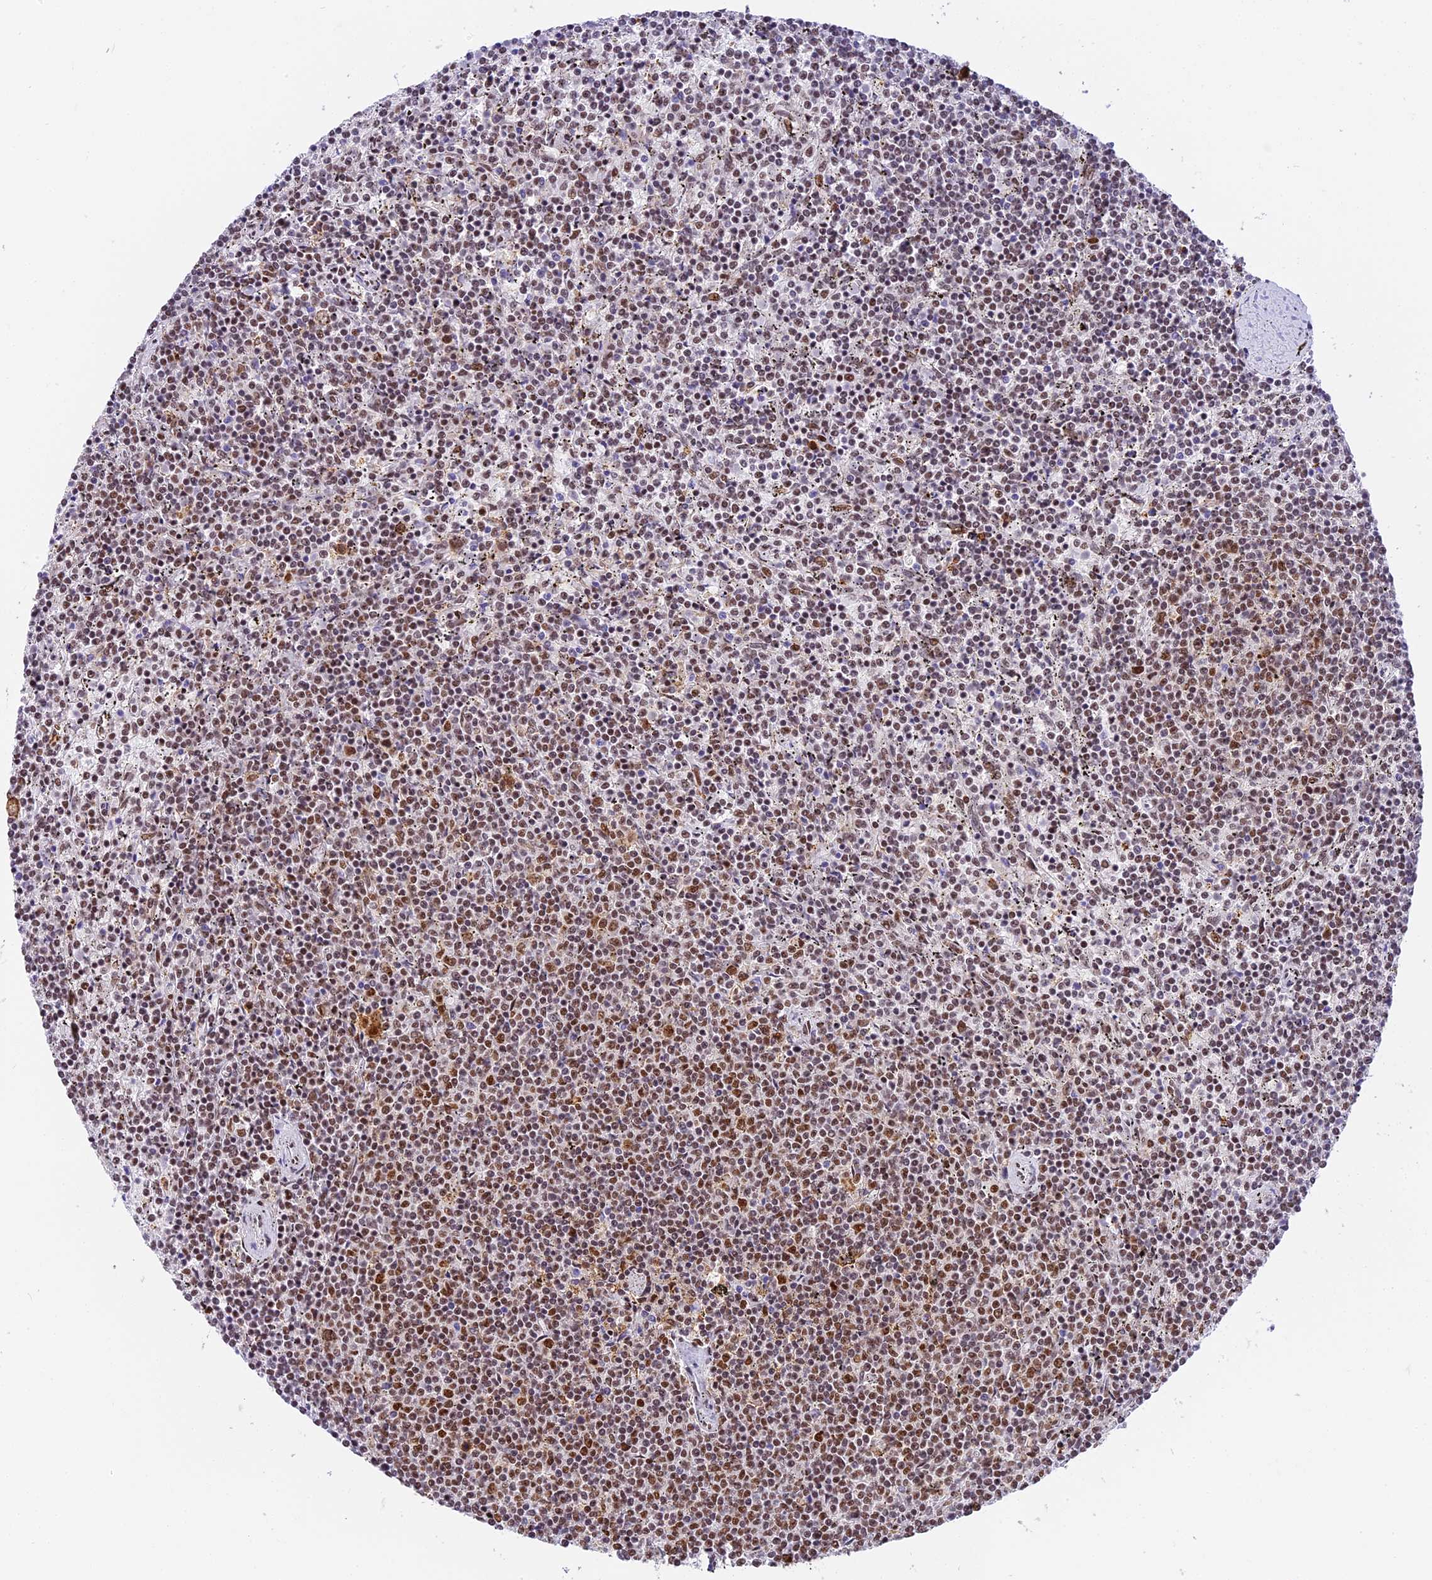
{"staining": {"intensity": "moderate", "quantity": ">75%", "location": "nuclear"}, "tissue": "lymphoma", "cell_type": "Tumor cells", "image_type": "cancer", "snomed": [{"axis": "morphology", "description": "Malignant lymphoma, non-Hodgkin's type, Low grade"}, {"axis": "topography", "description": "Spleen"}], "caption": "A medium amount of moderate nuclear expression is present in approximately >75% of tumor cells in malignant lymphoma, non-Hodgkin's type (low-grade) tissue. The staining was performed using DAB, with brown indicating positive protein expression. Nuclei are stained blue with hematoxylin.", "gene": "SBNO1", "patient": {"sex": "female", "age": 50}}